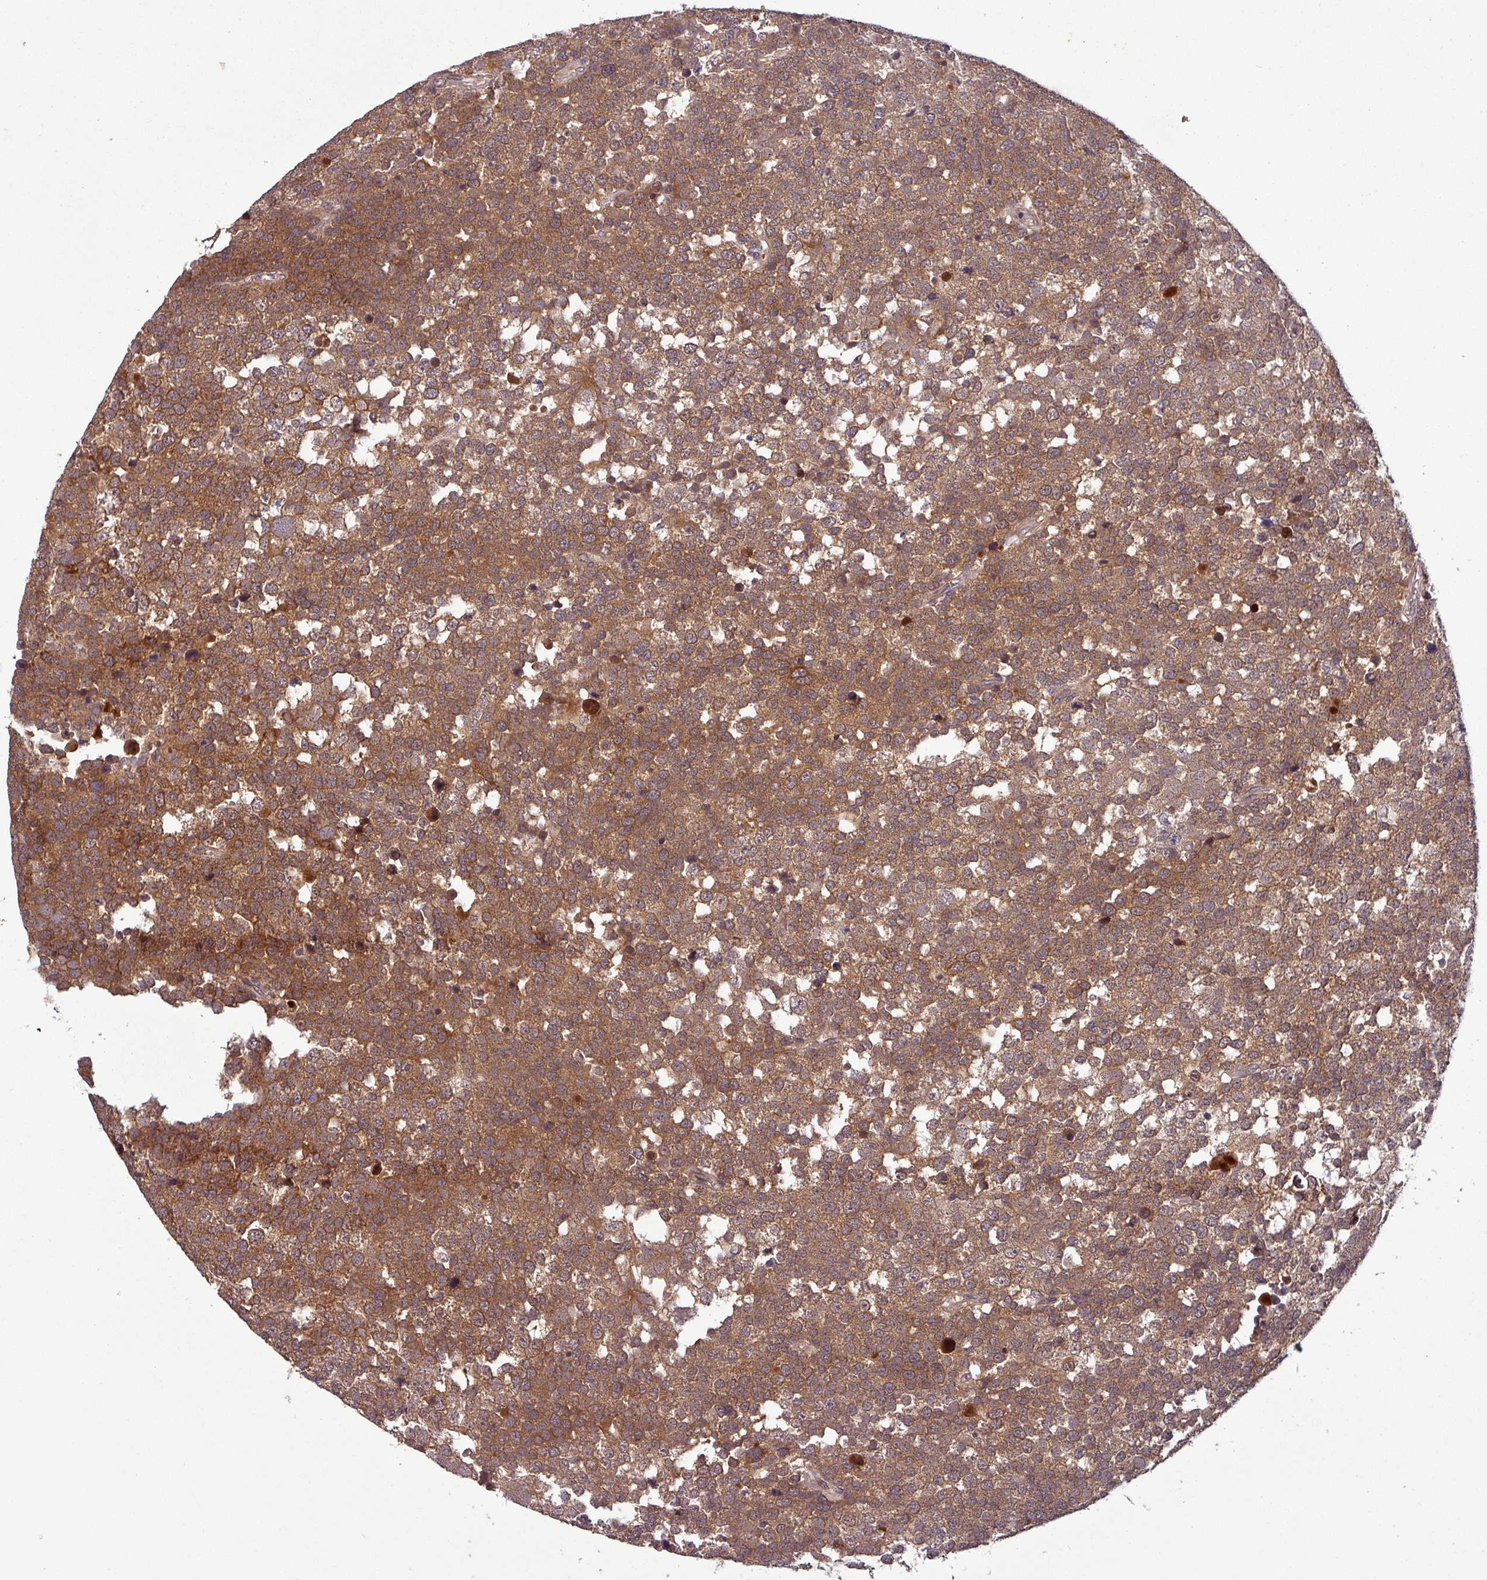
{"staining": {"intensity": "strong", "quantity": ">75%", "location": "cytoplasmic/membranous"}, "tissue": "testis cancer", "cell_type": "Tumor cells", "image_type": "cancer", "snomed": [{"axis": "morphology", "description": "Seminoma, NOS"}, {"axis": "topography", "description": "Testis"}], "caption": "DAB (3,3'-diaminobenzidine) immunohistochemical staining of testis cancer demonstrates strong cytoplasmic/membranous protein expression in approximately >75% of tumor cells.", "gene": "PUS1", "patient": {"sex": "male", "age": 71}}